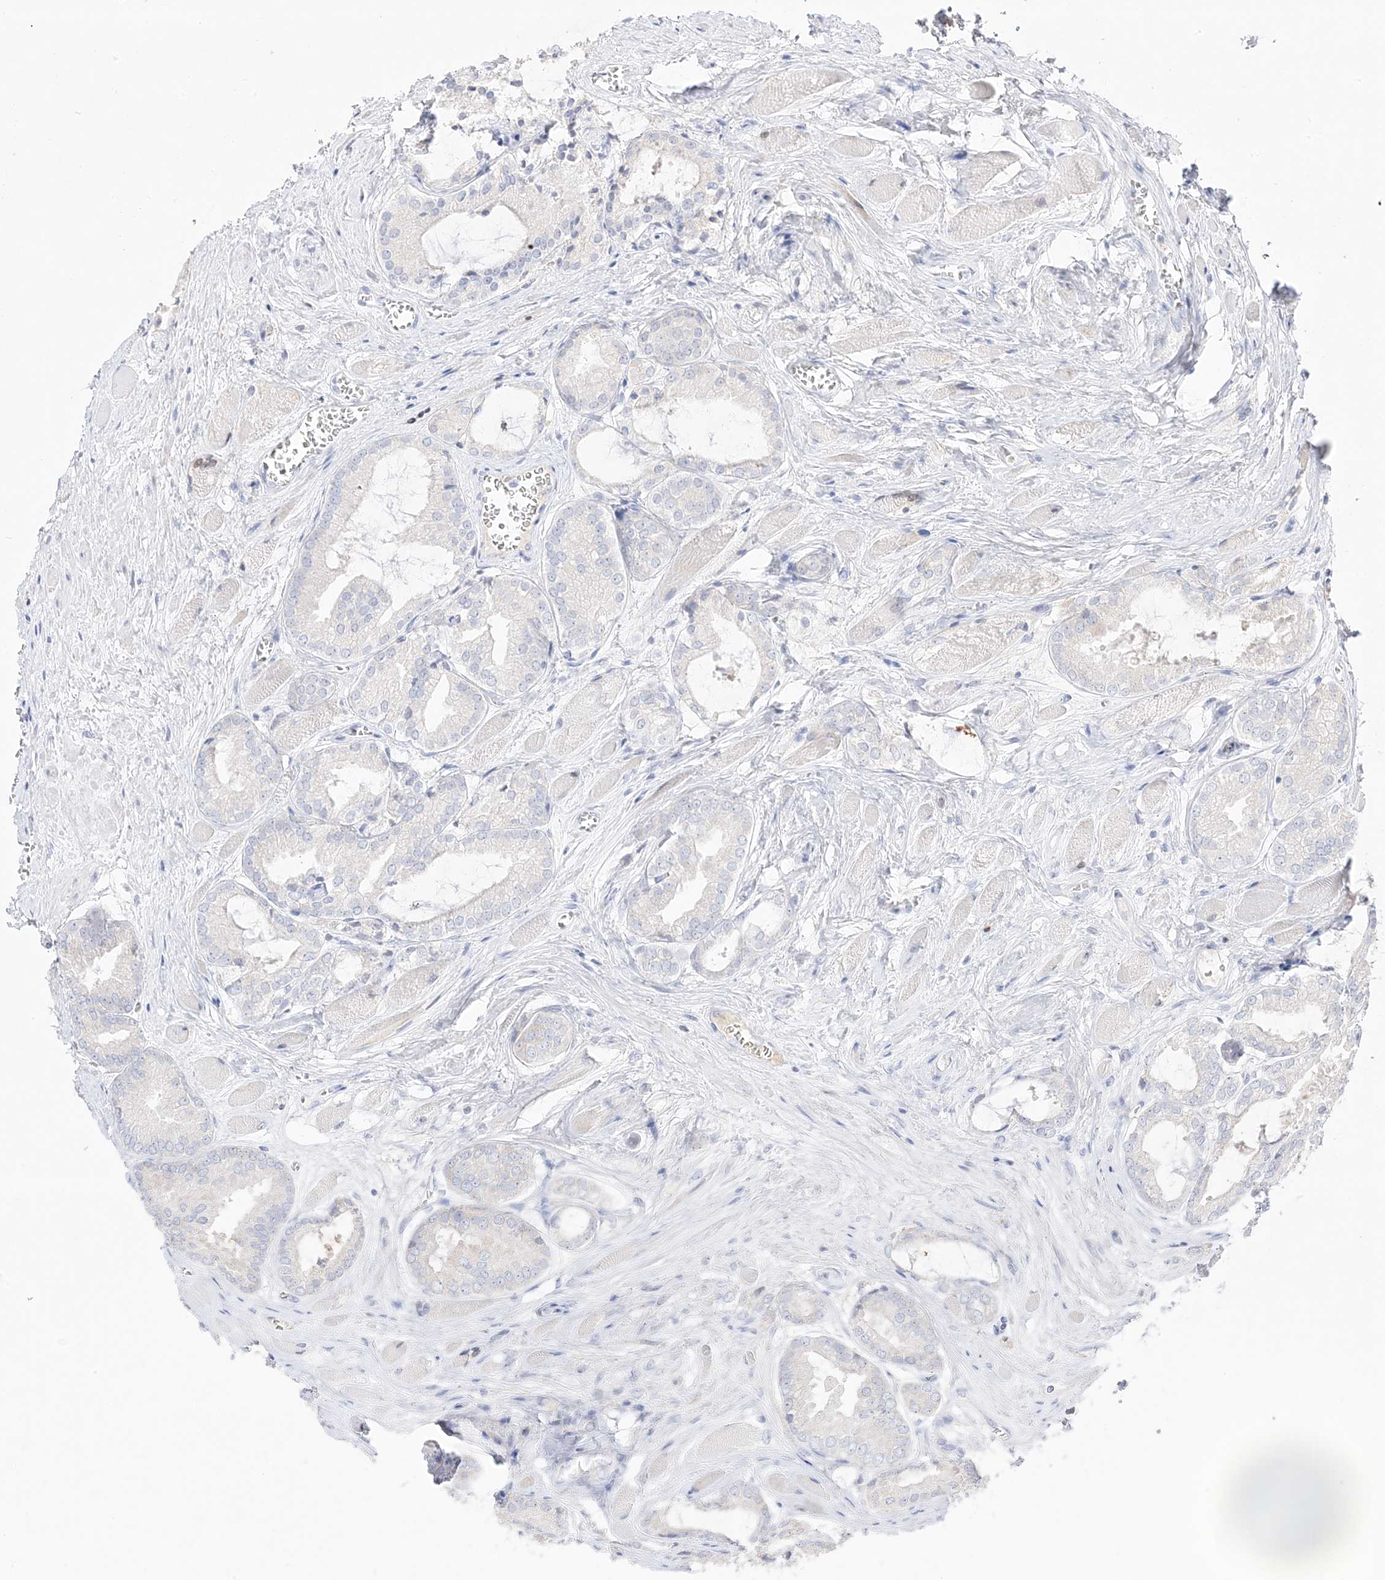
{"staining": {"intensity": "negative", "quantity": "none", "location": "none"}, "tissue": "prostate cancer", "cell_type": "Tumor cells", "image_type": "cancer", "snomed": [{"axis": "morphology", "description": "Adenocarcinoma, Low grade"}, {"axis": "topography", "description": "Prostate"}], "caption": "Photomicrograph shows no significant protein staining in tumor cells of prostate cancer.", "gene": "TRANK1", "patient": {"sex": "male", "age": 67}}